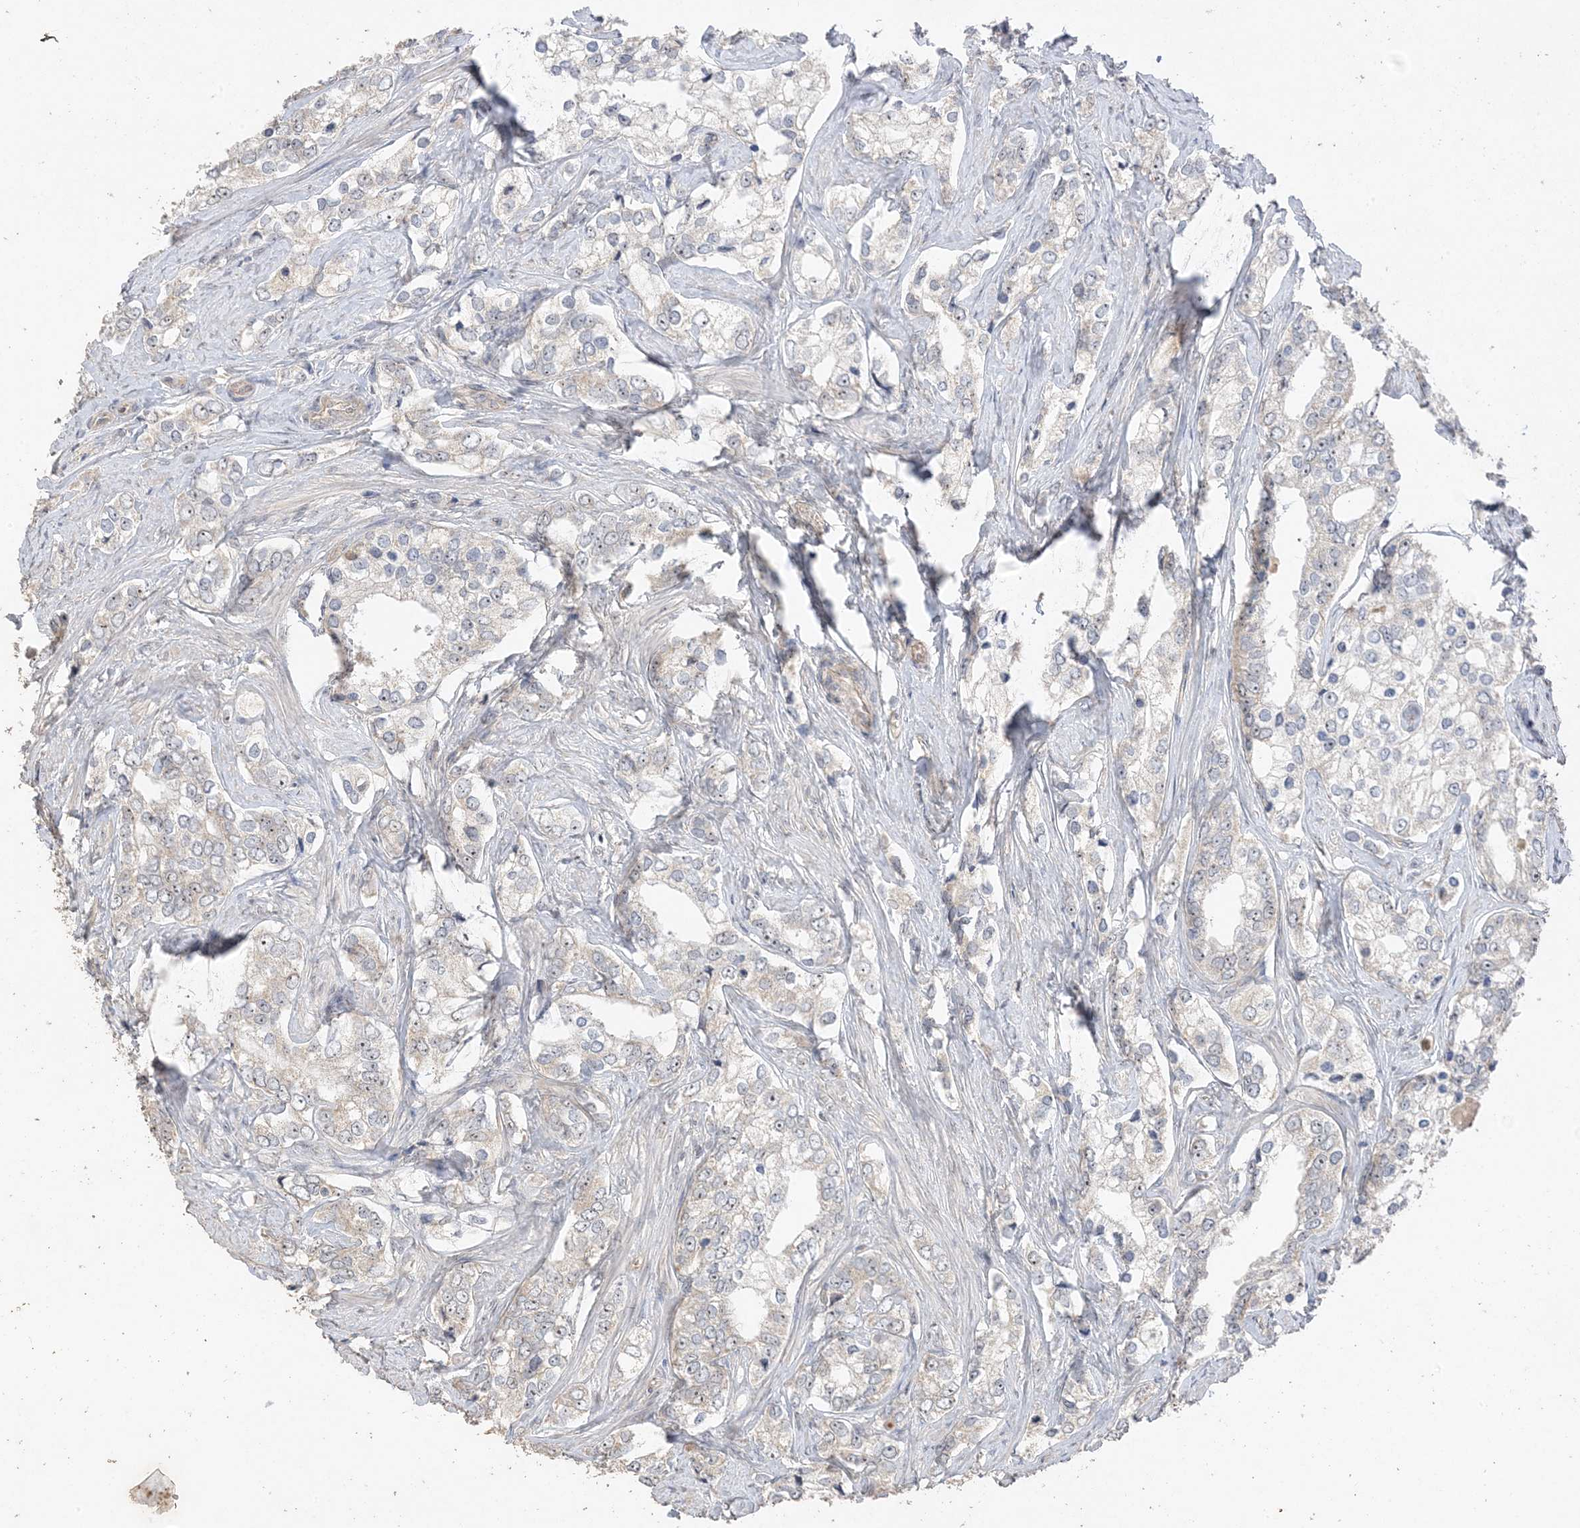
{"staining": {"intensity": "weak", "quantity": "<25%", "location": "nuclear"}, "tissue": "prostate cancer", "cell_type": "Tumor cells", "image_type": "cancer", "snomed": [{"axis": "morphology", "description": "Adenocarcinoma, High grade"}, {"axis": "topography", "description": "Prostate"}], "caption": "DAB immunohistochemical staining of human prostate cancer reveals no significant staining in tumor cells. (Brightfield microscopy of DAB immunohistochemistry (IHC) at high magnification).", "gene": "DDX18", "patient": {"sex": "male", "age": 66}}